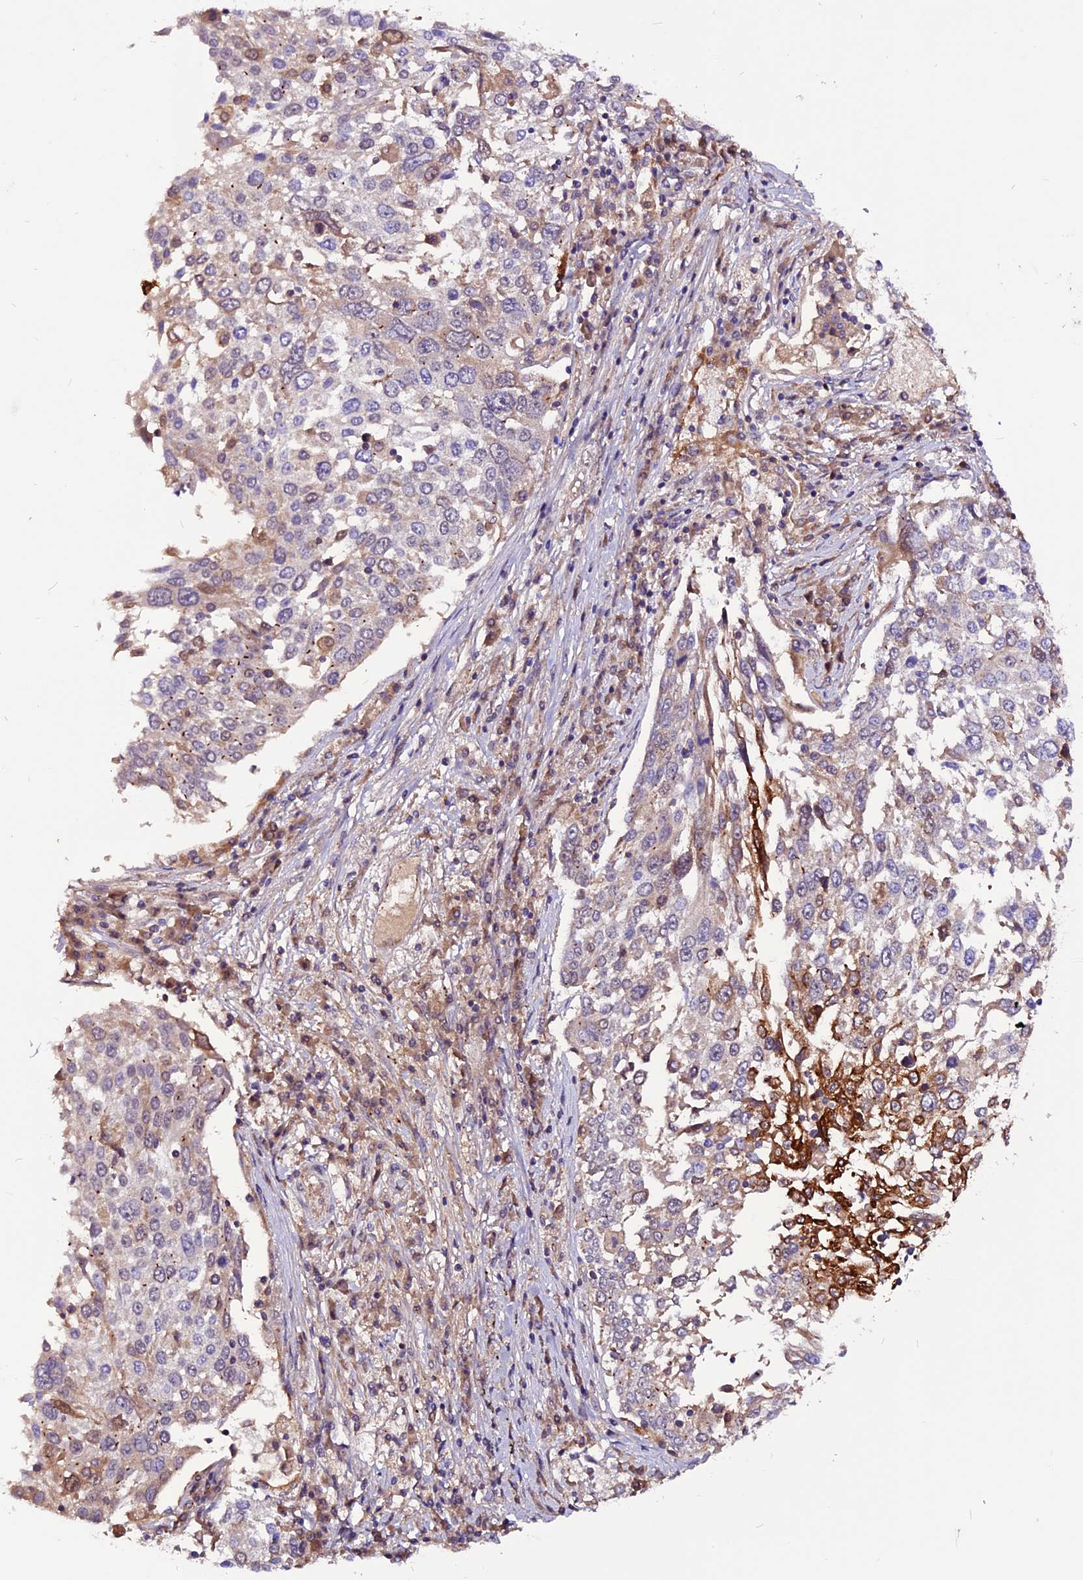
{"staining": {"intensity": "strong", "quantity": "<25%", "location": "cytoplasmic/membranous"}, "tissue": "lung cancer", "cell_type": "Tumor cells", "image_type": "cancer", "snomed": [{"axis": "morphology", "description": "Squamous cell carcinoma, NOS"}, {"axis": "topography", "description": "Lung"}], "caption": "Lung squamous cell carcinoma tissue shows strong cytoplasmic/membranous staining in approximately <25% of tumor cells, visualized by immunohistochemistry.", "gene": "RINL", "patient": {"sex": "male", "age": 65}}